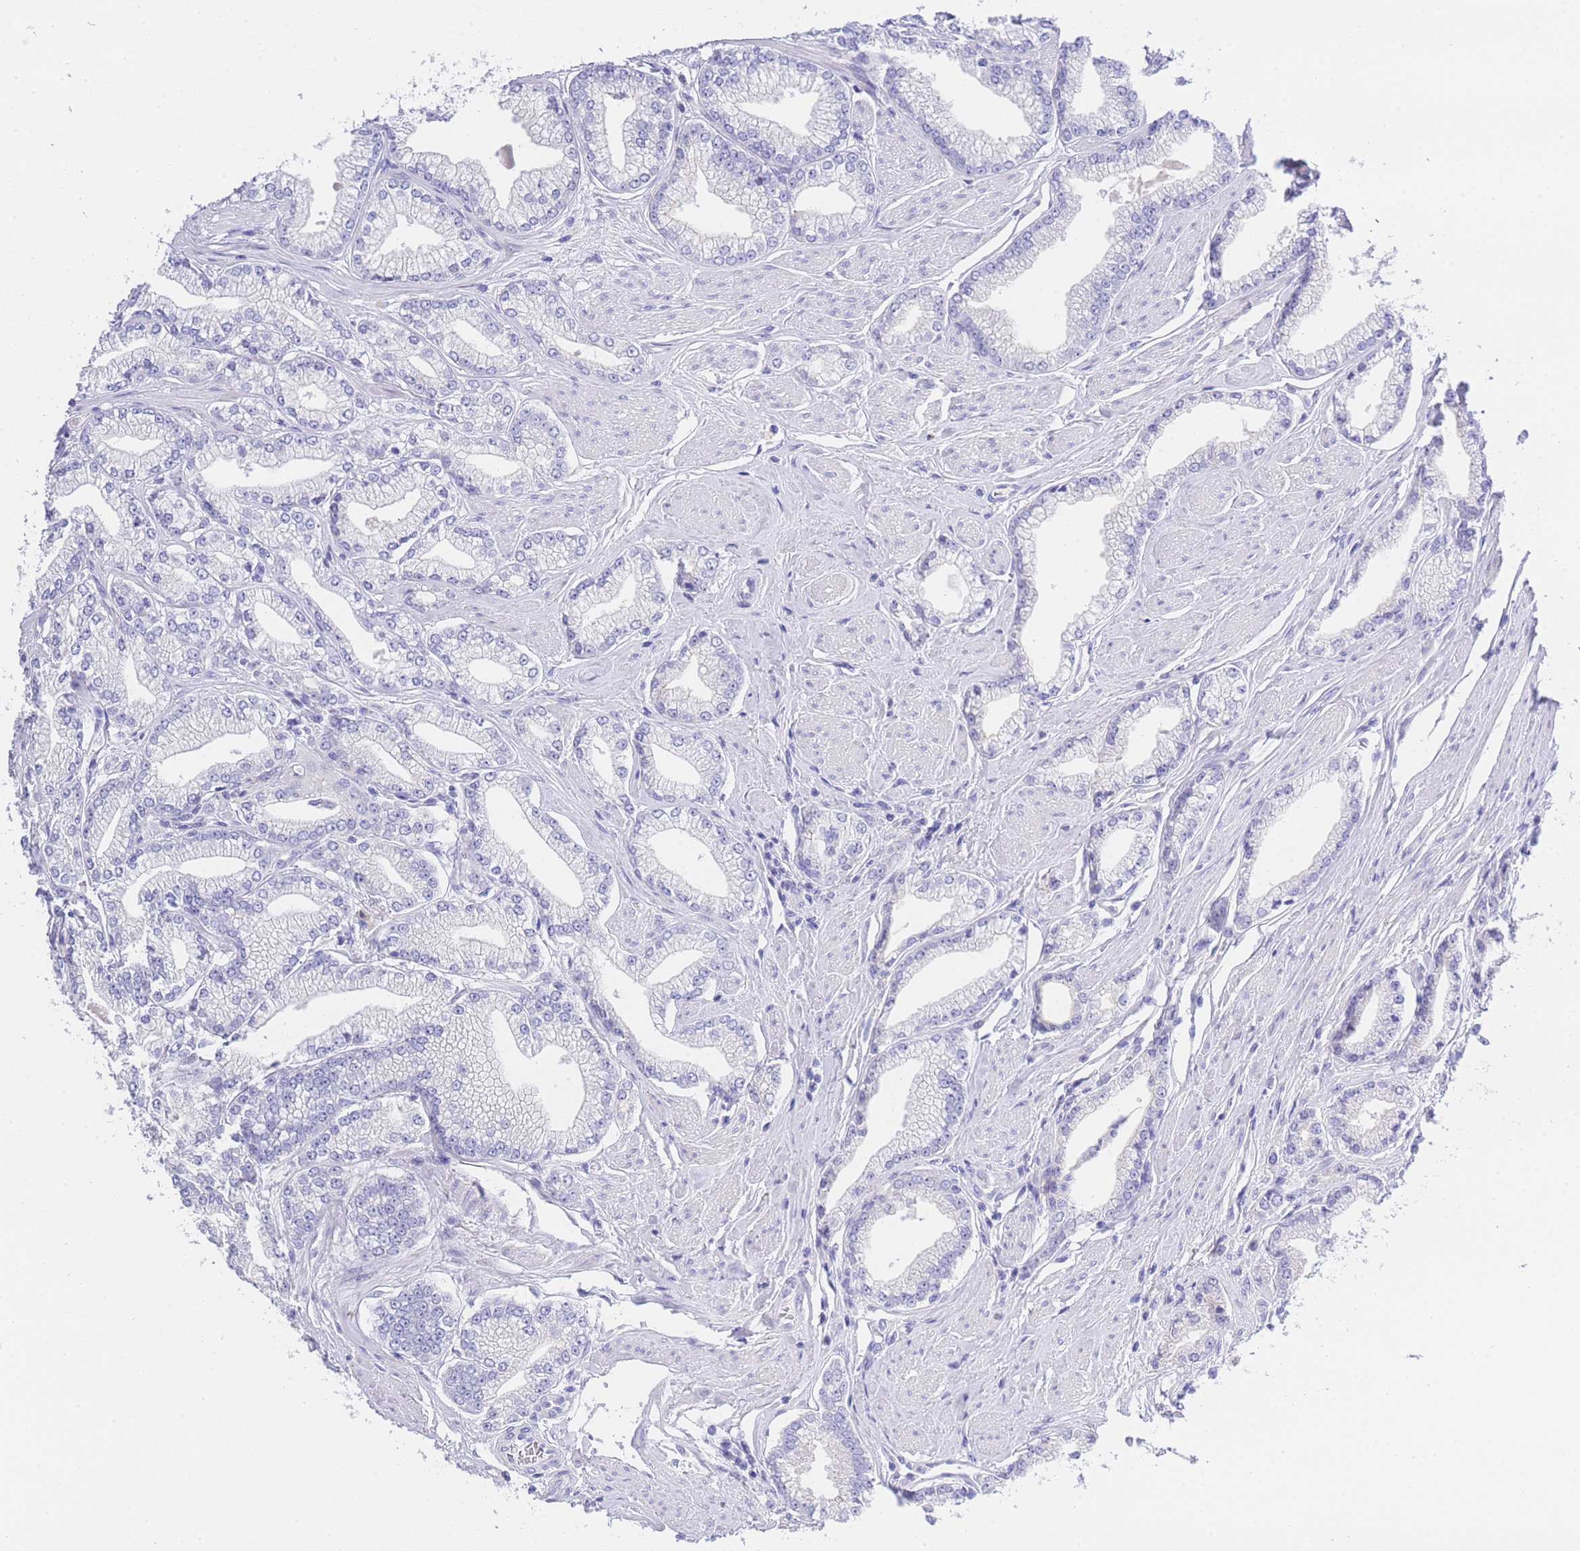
{"staining": {"intensity": "negative", "quantity": "none", "location": "none"}, "tissue": "prostate cancer", "cell_type": "Tumor cells", "image_type": "cancer", "snomed": [{"axis": "morphology", "description": "Adenocarcinoma, High grade"}, {"axis": "topography", "description": "Prostate"}], "caption": "This is an immunohistochemistry image of prostate cancer. There is no staining in tumor cells.", "gene": "TIFAB", "patient": {"sex": "male", "age": 67}}